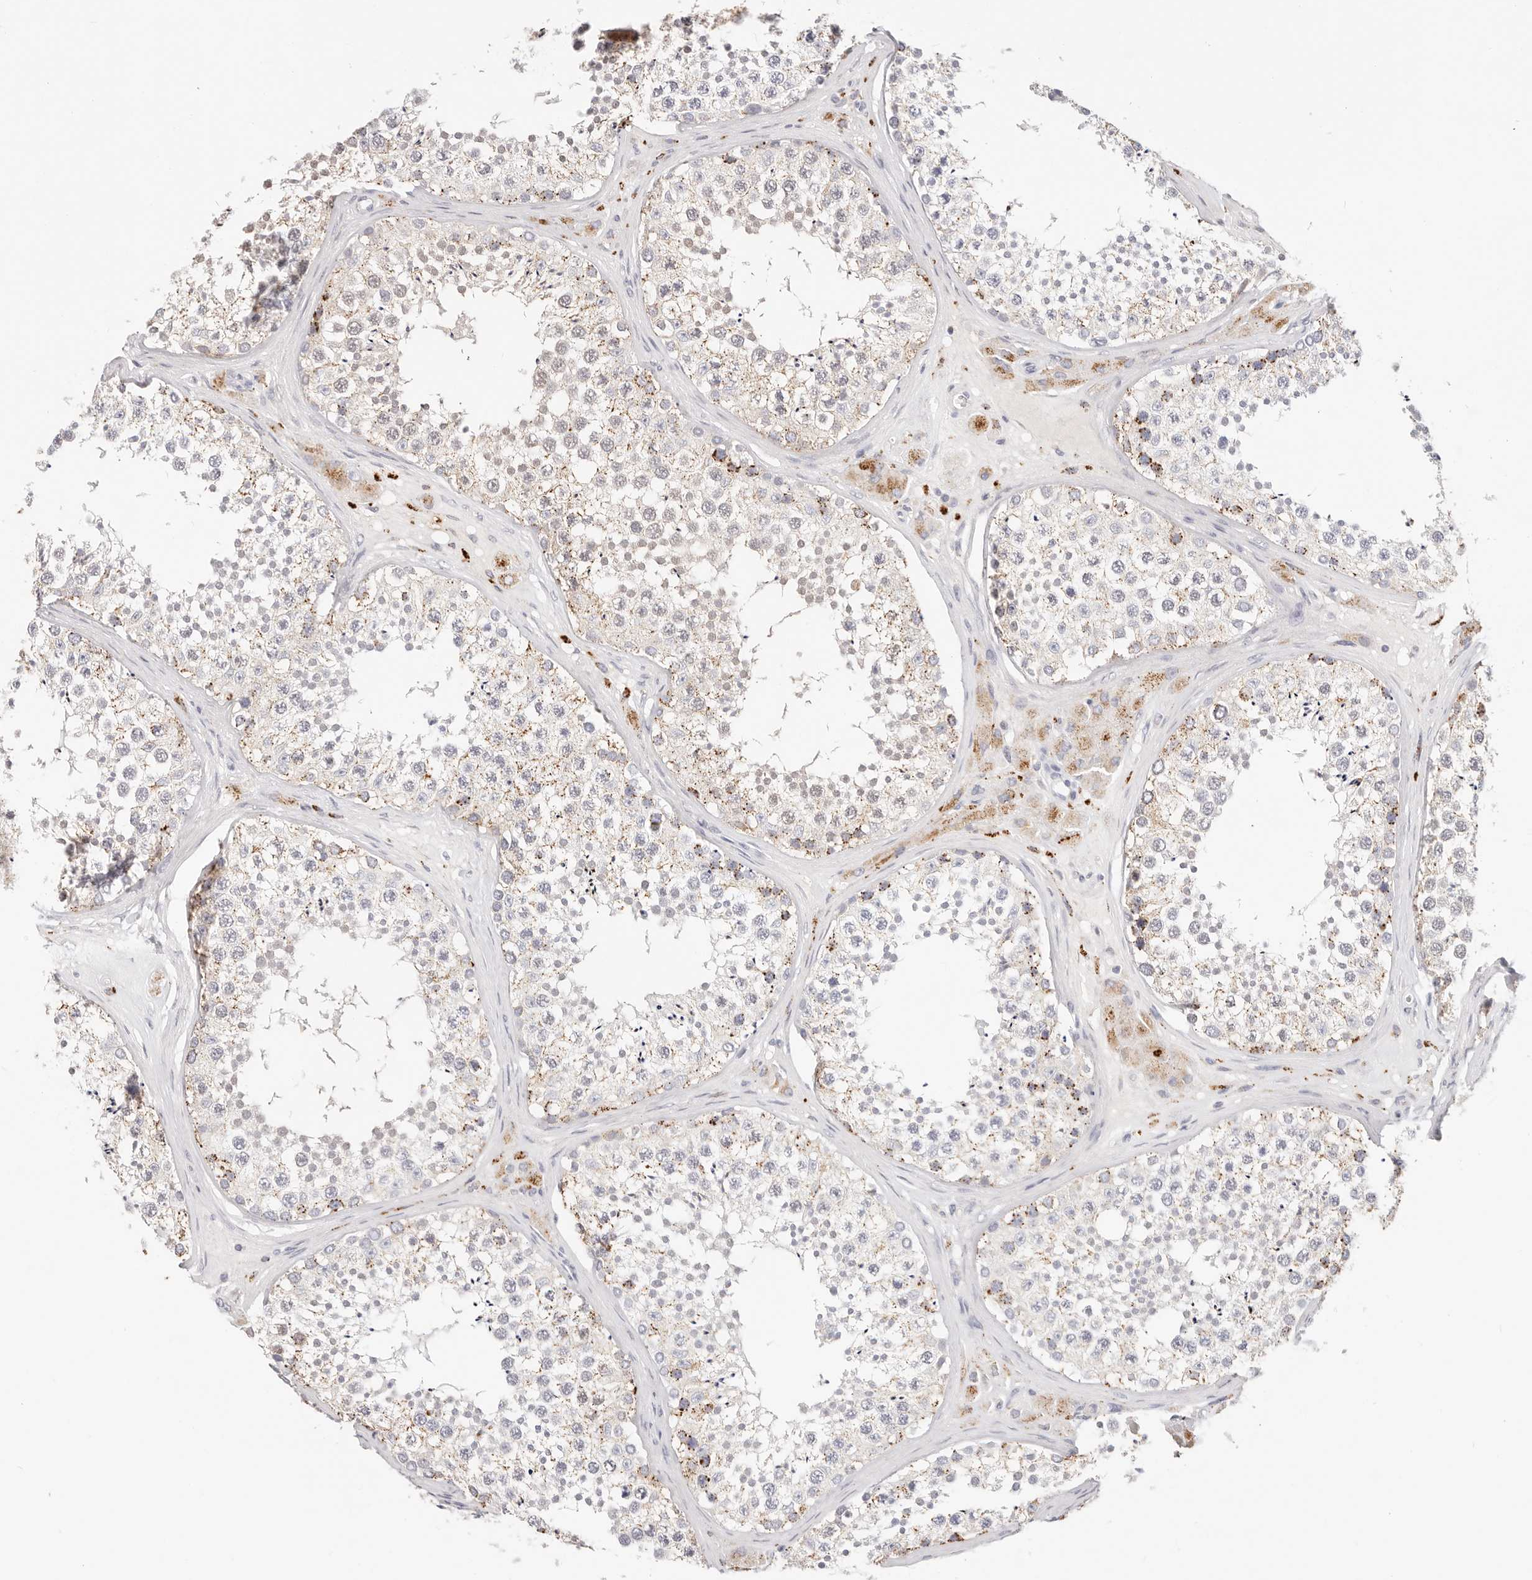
{"staining": {"intensity": "moderate", "quantity": "<25%", "location": "cytoplasmic/membranous"}, "tissue": "testis", "cell_type": "Cells in seminiferous ducts", "image_type": "normal", "snomed": [{"axis": "morphology", "description": "Normal tissue, NOS"}, {"axis": "topography", "description": "Testis"}], "caption": "Immunohistochemical staining of unremarkable human testis shows <25% levels of moderate cytoplasmic/membranous protein staining in about <25% of cells in seminiferous ducts. (DAB = brown stain, brightfield microscopy at high magnification).", "gene": "STKLD1", "patient": {"sex": "male", "age": 46}}